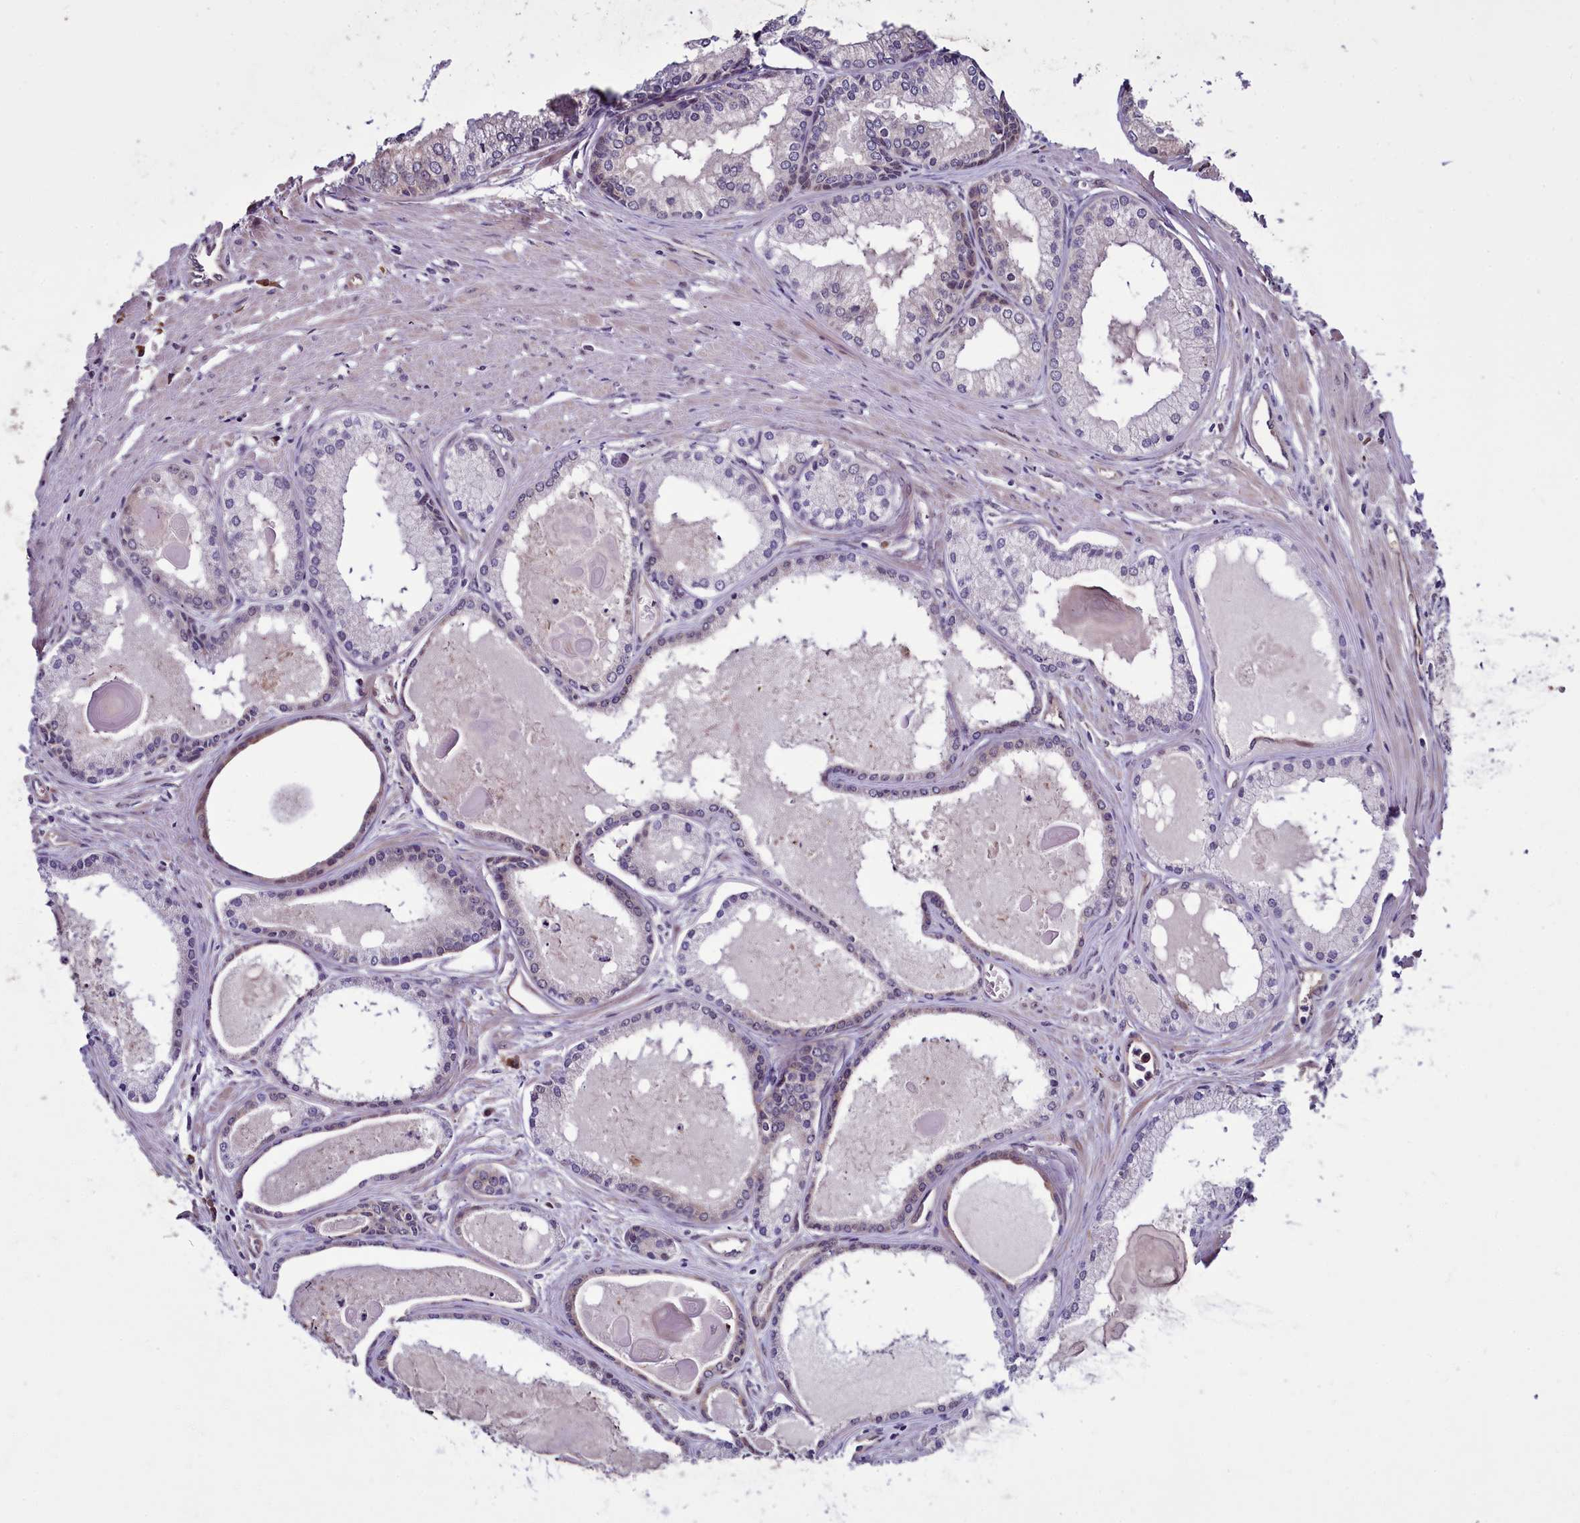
{"staining": {"intensity": "negative", "quantity": "none", "location": "none"}, "tissue": "prostate cancer", "cell_type": "Tumor cells", "image_type": "cancer", "snomed": [{"axis": "morphology", "description": "Adenocarcinoma, High grade"}, {"axis": "topography", "description": "Prostate"}], "caption": "The image displays no significant expression in tumor cells of prostate cancer (adenocarcinoma (high-grade)). The staining was performed using DAB (3,3'-diaminobenzidine) to visualize the protein expression in brown, while the nuclei were stained in blue with hematoxylin (Magnification: 20x).", "gene": "BCAR1", "patient": {"sex": "male", "age": 68}}